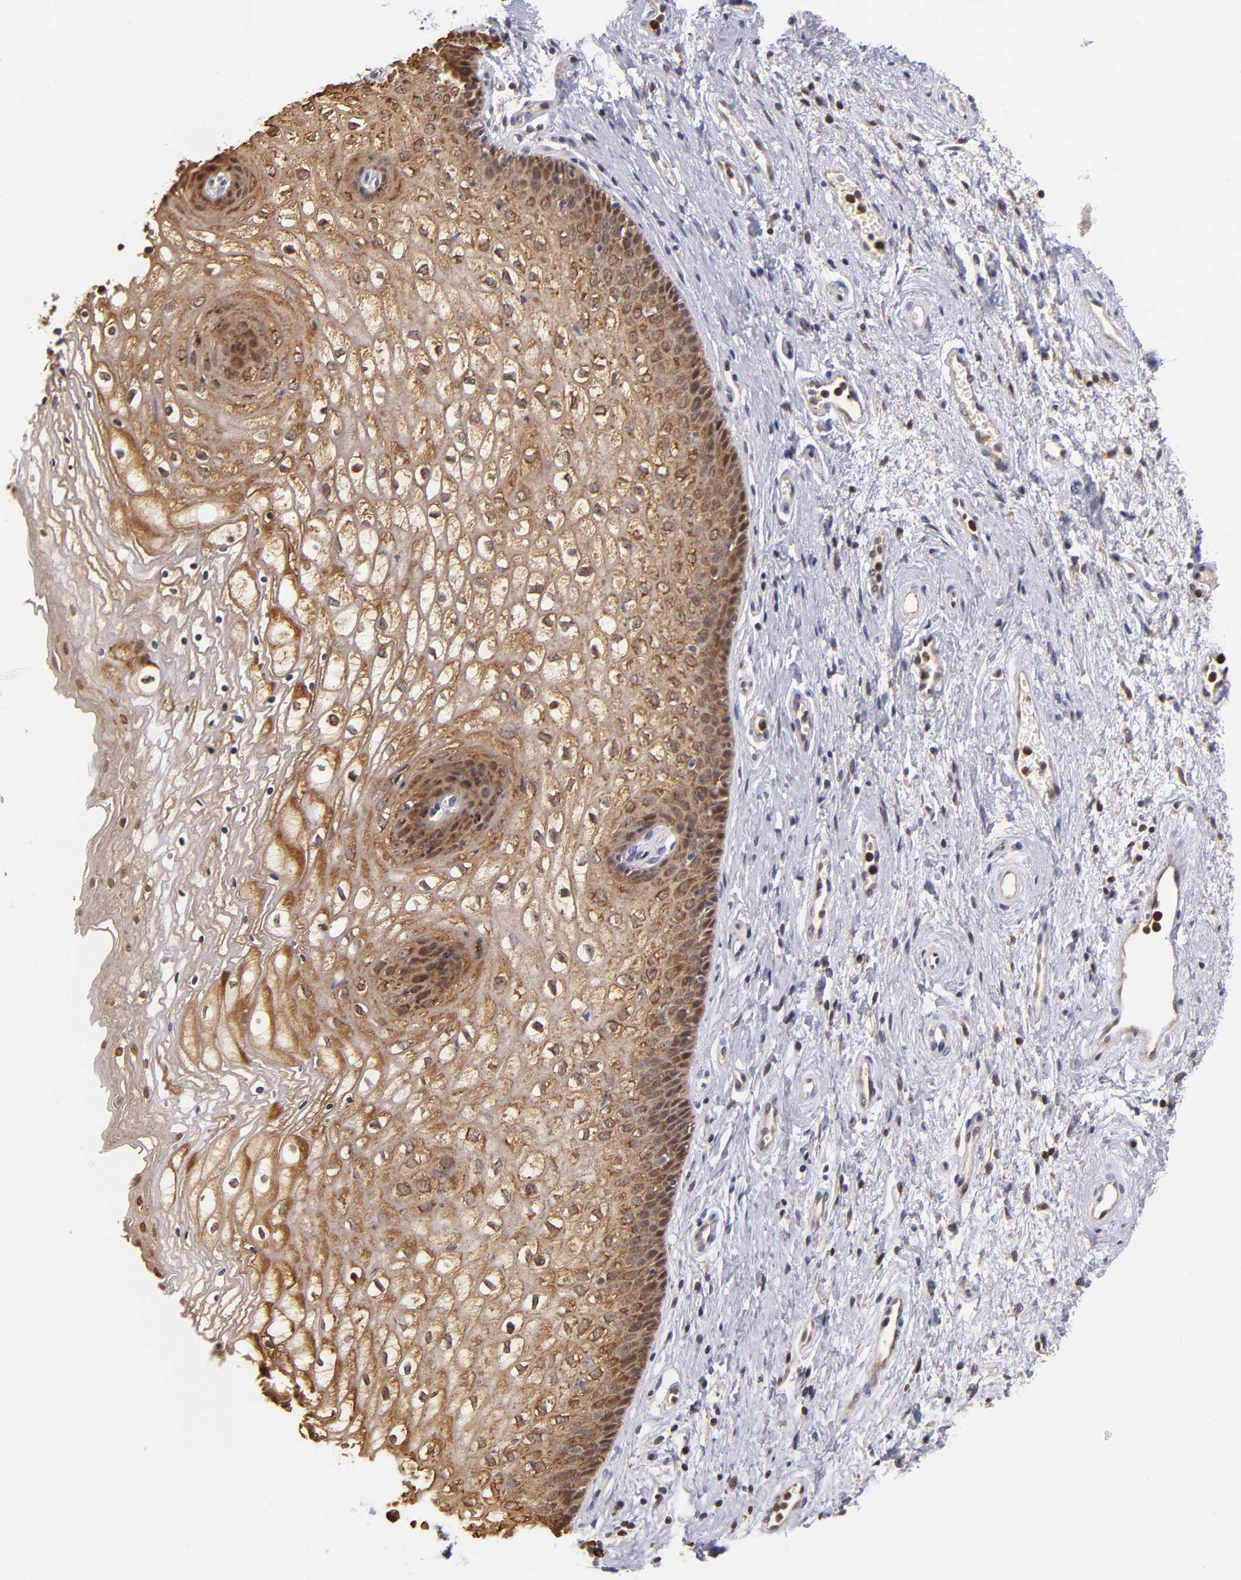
{"staining": {"intensity": "moderate", "quantity": ">75%", "location": "cytoplasmic/membranous,nuclear"}, "tissue": "vagina", "cell_type": "Squamous epithelial cells", "image_type": "normal", "snomed": [{"axis": "morphology", "description": "Normal tissue, NOS"}, {"axis": "topography", "description": "Vagina"}], "caption": "Protein staining shows moderate cytoplasmic/membranous,nuclear positivity in about >75% of squamous epithelial cells in normal vagina. The protein of interest is shown in brown color, while the nuclei are stained blue.", "gene": "YWHAB", "patient": {"sex": "female", "age": 34}}